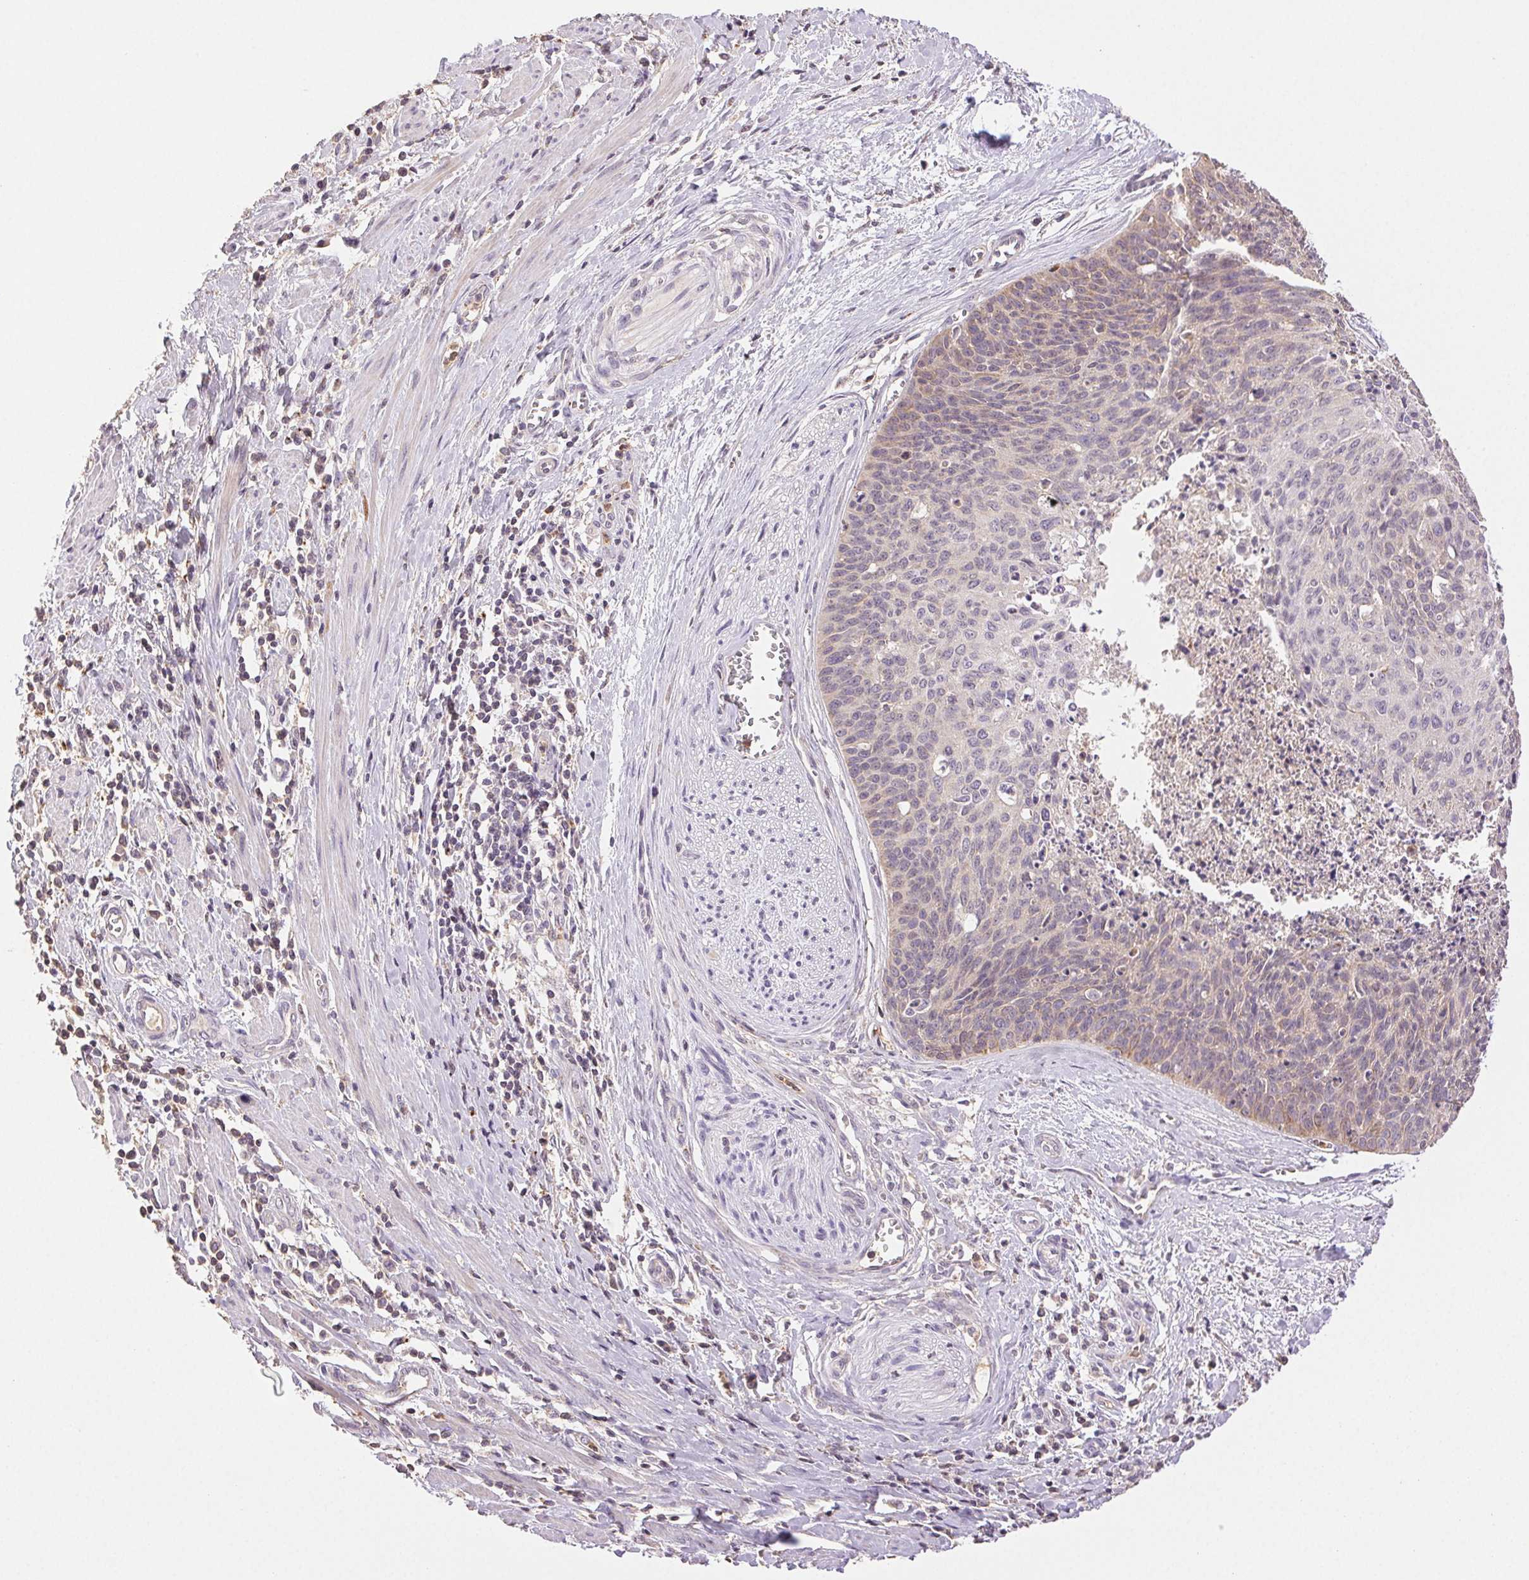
{"staining": {"intensity": "negative", "quantity": "none", "location": "none"}, "tissue": "cervical cancer", "cell_type": "Tumor cells", "image_type": "cancer", "snomed": [{"axis": "morphology", "description": "Squamous cell carcinoma, NOS"}, {"axis": "topography", "description": "Cervix"}], "caption": "Immunohistochemical staining of human cervical cancer shows no significant staining in tumor cells.", "gene": "TMEM253", "patient": {"sex": "female", "age": 55}}